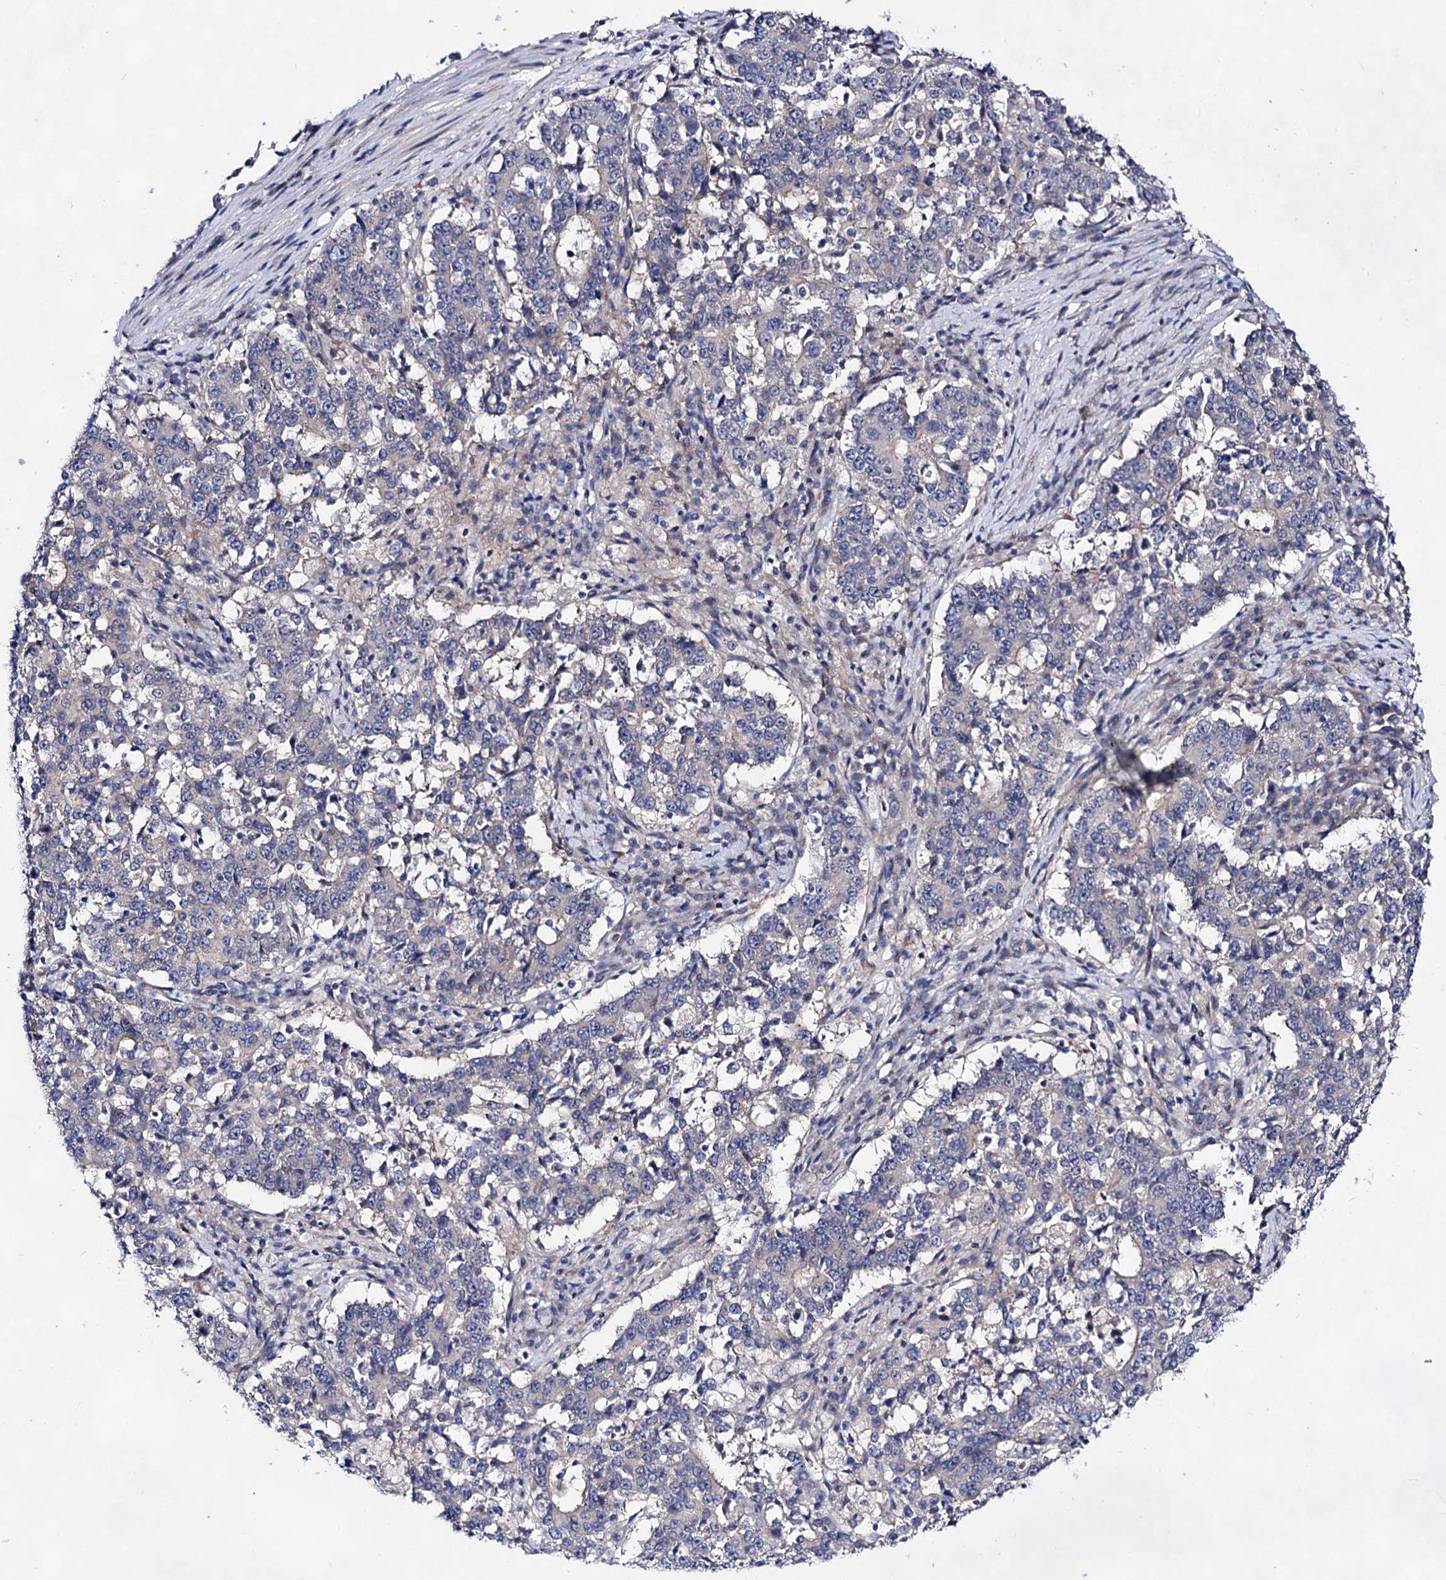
{"staining": {"intensity": "negative", "quantity": "none", "location": "none"}, "tissue": "stomach cancer", "cell_type": "Tumor cells", "image_type": "cancer", "snomed": [{"axis": "morphology", "description": "Adenocarcinoma, NOS"}, {"axis": "topography", "description": "Stomach"}], "caption": "Image shows no significant protein positivity in tumor cells of stomach cancer.", "gene": "PLIN1", "patient": {"sex": "male", "age": 59}}